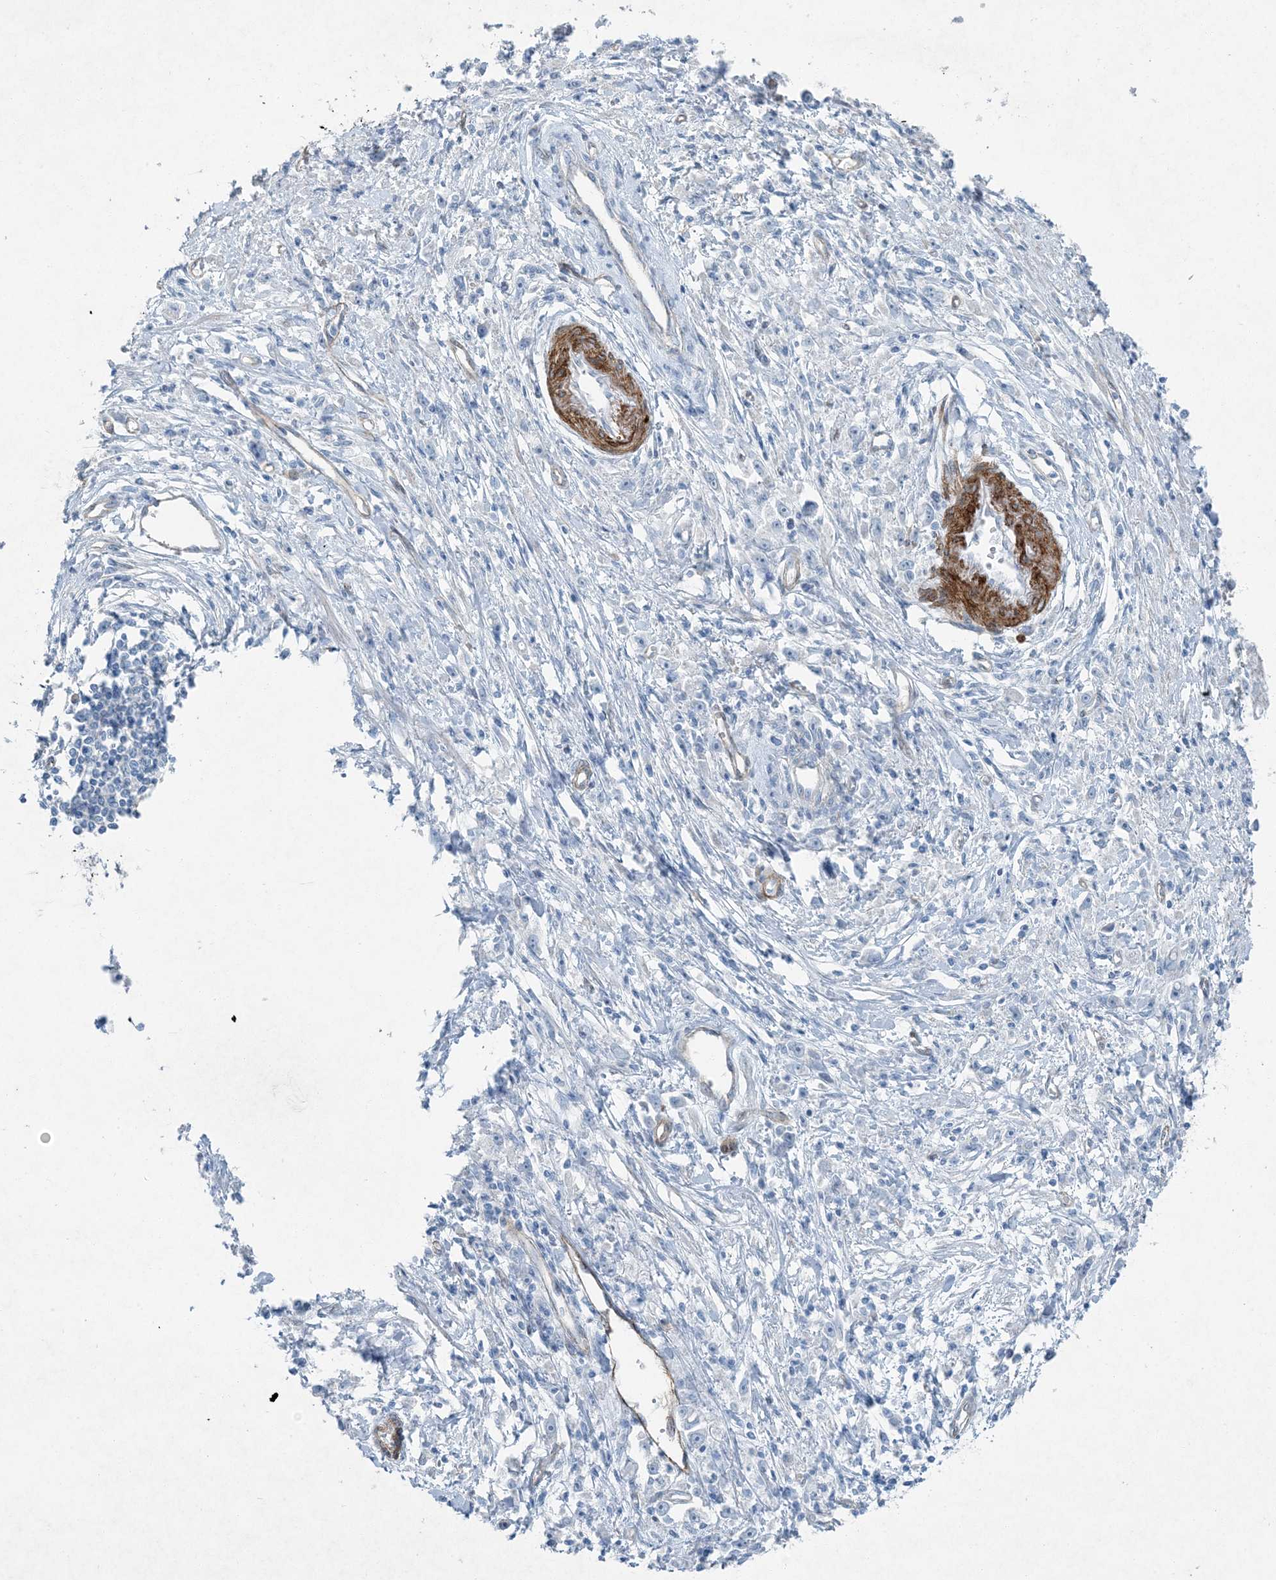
{"staining": {"intensity": "negative", "quantity": "none", "location": "none"}, "tissue": "stomach cancer", "cell_type": "Tumor cells", "image_type": "cancer", "snomed": [{"axis": "morphology", "description": "Adenocarcinoma, NOS"}, {"axis": "topography", "description": "Stomach"}], "caption": "Stomach cancer (adenocarcinoma) stained for a protein using immunohistochemistry (IHC) reveals no expression tumor cells.", "gene": "PGM5", "patient": {"sex": "female", "age": 59}}